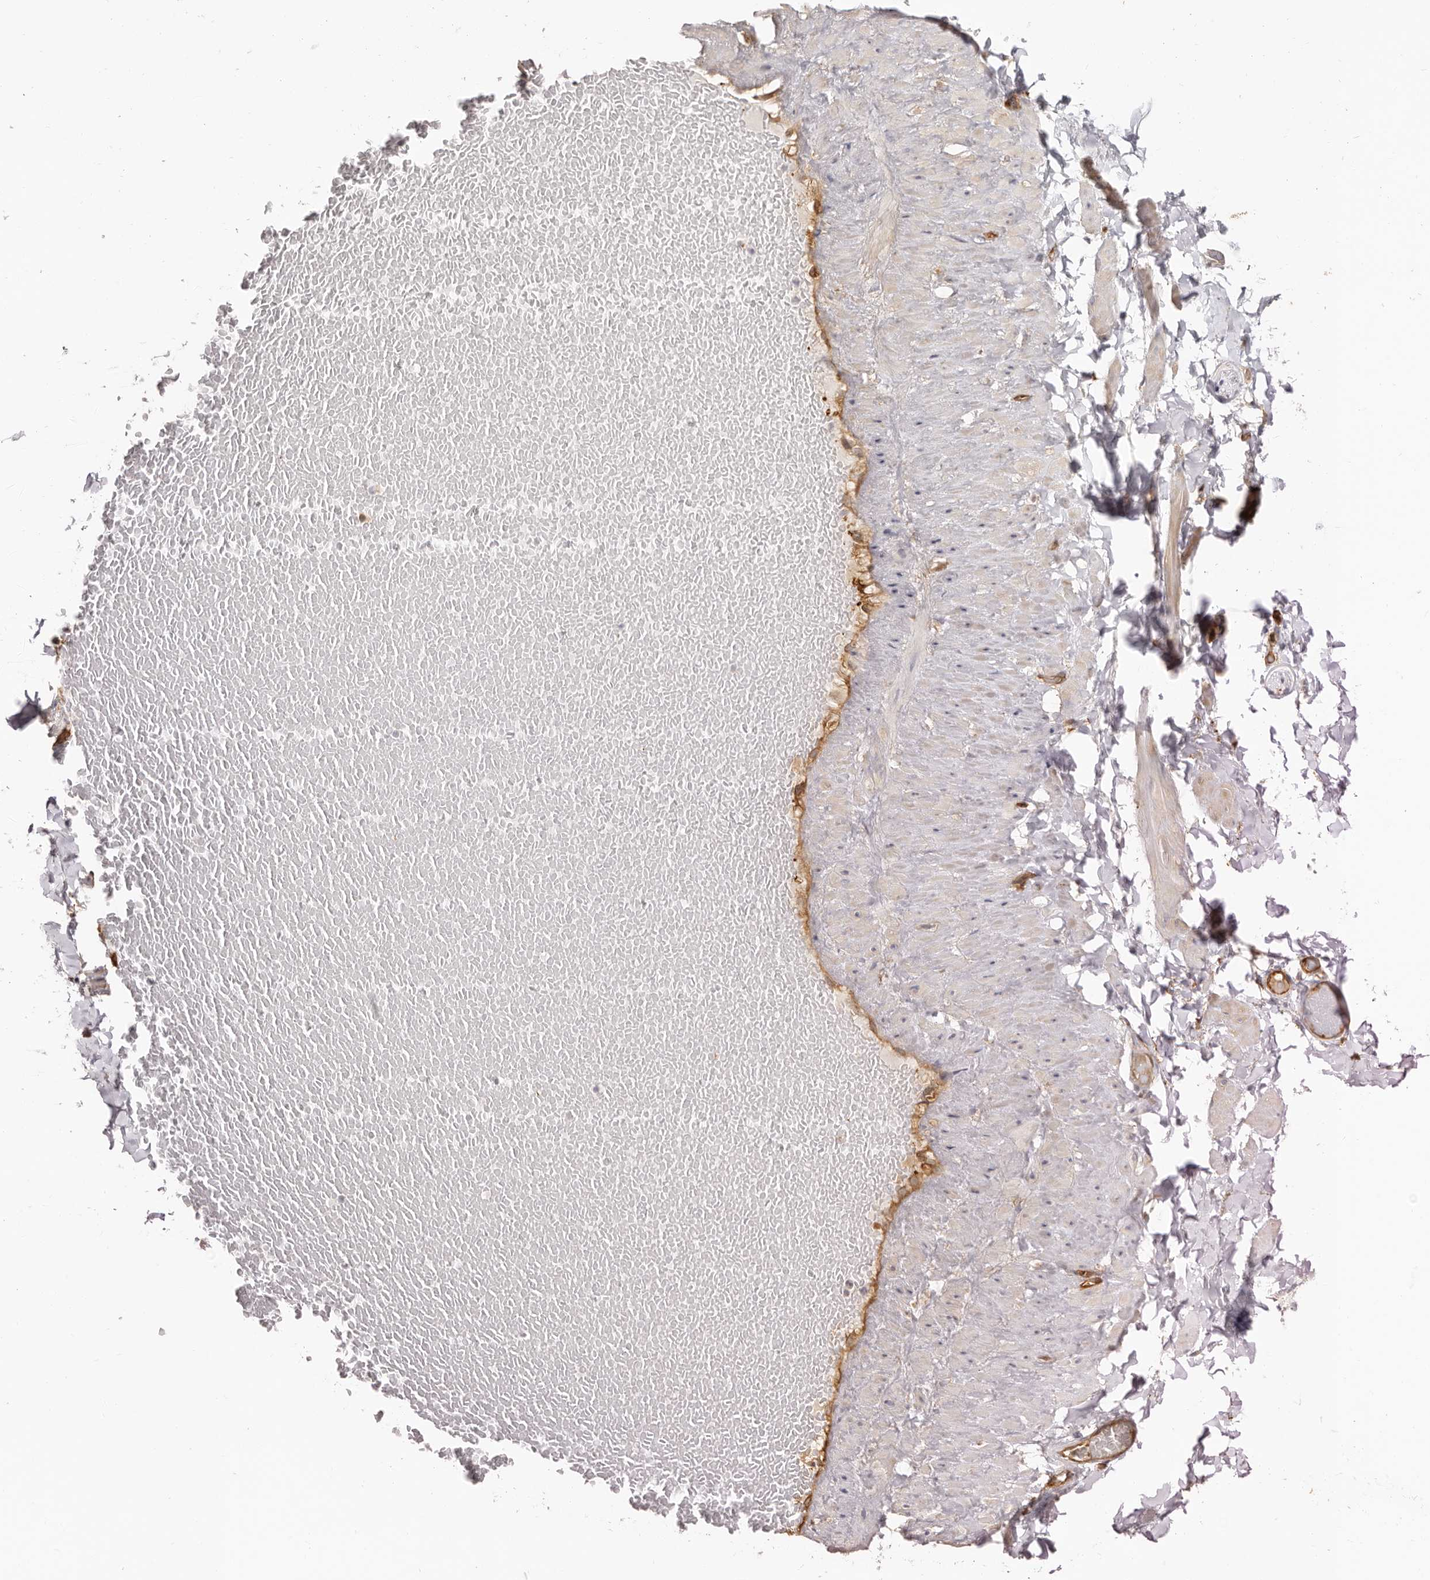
{"staining": {"intensity": "weak", "quantity": ">75%", "location": "cytoplasmic/membranous"}, "tissue": "adipose tissue", "cell_type": "Adipocytes", "image_type": "normal", "snomed": [{"axis": "morphology", "description": "Normal tissue, NOS"}, {"axis": "topography", "description": "Adipose tissue"}, {"axis": "topography", "description": "Vascular tissue"}, {"axis": "topography", "description": "Peripheral nerve tissue"}], "caption": "Immunohistochemical staining of normal adipose tissue demonstrates >75% levels of weak cytoplasmic/membranous protein expression in approximately >75% of adipocytes.", "gene": "LAP3", "patient": {"sex": "male", "age": 25}}